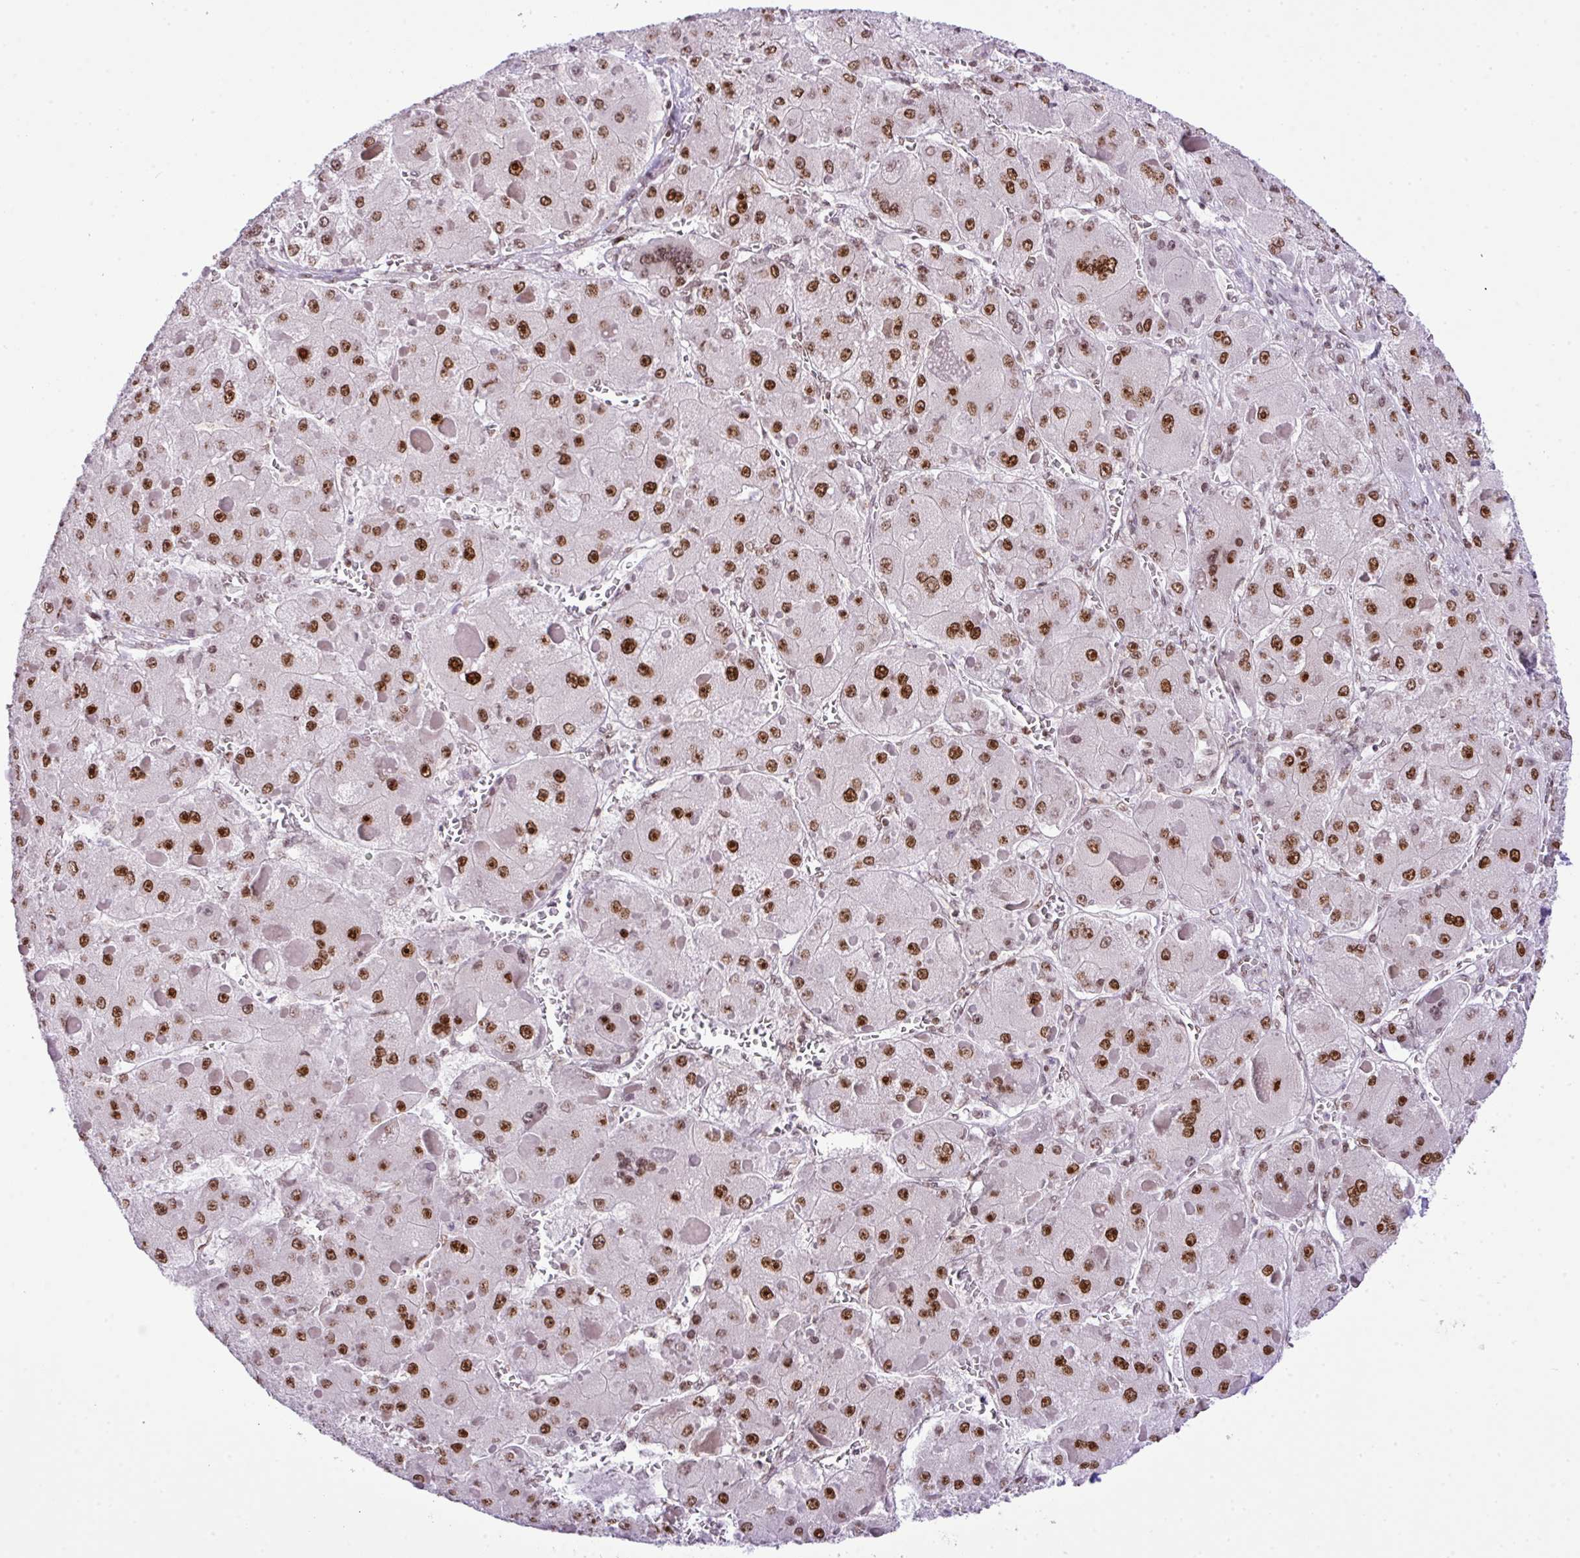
{"staining": {"intensity": "moderate", "quantity": ">75%", "location": "nuclear"}, "tissue": "liver cancer", "cell_type": "Tumor cells", "image_type": "cancer", "snomed": [{"axis": "morphology", "description": "Carcinoma, Hepatocellular, NOS"}, {"axis": "topography", "description": "Liver"}], "caption": "DAB immunohistochemical staining of liver cancer (hepatocellular carcinoma) shows moderate nuclear protein positivity in about >75% of tumor cells.", "gene": "CCDC137", "patient": {"sex": "female", "age": 73}}